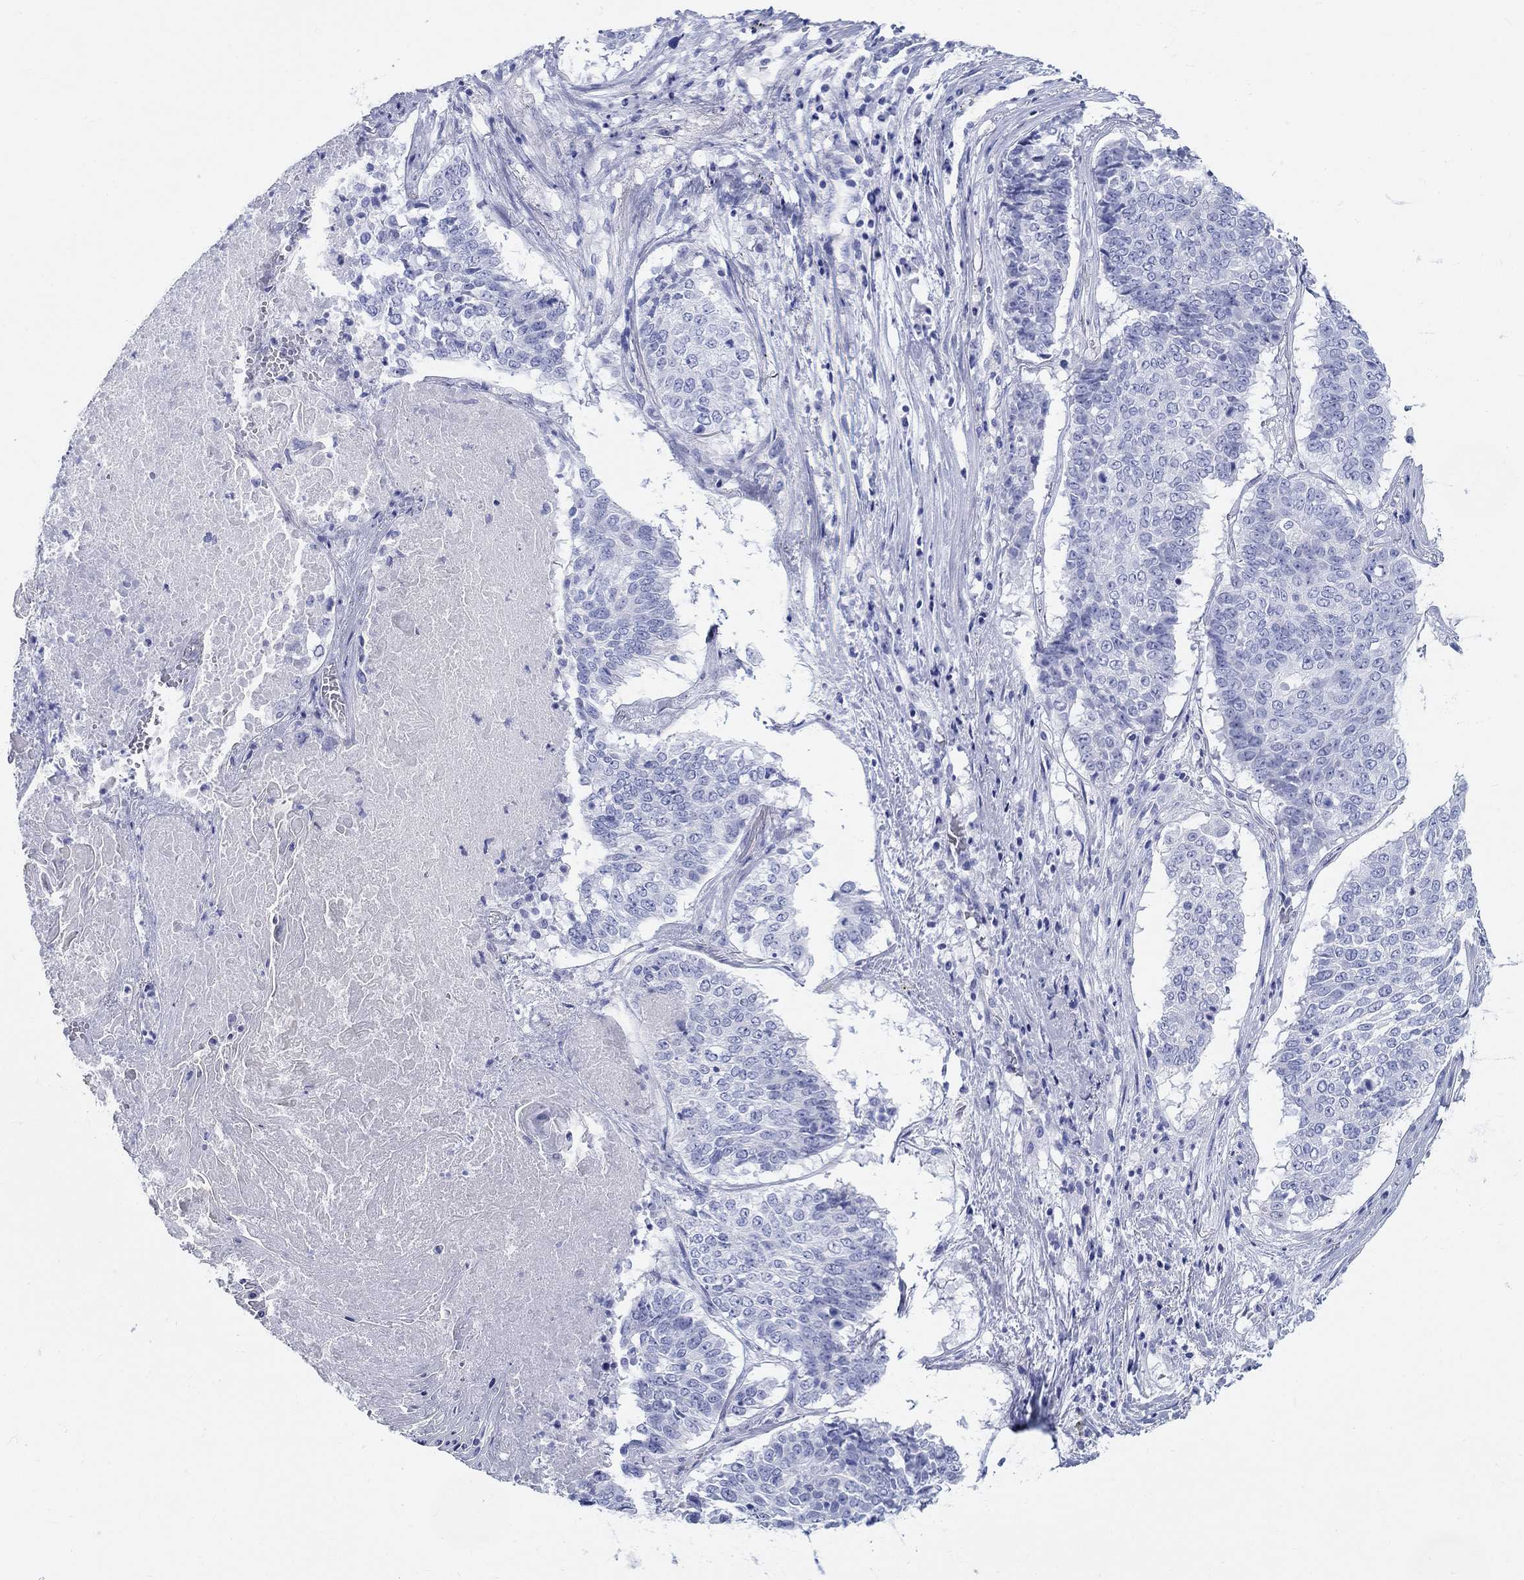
{"staining": {"intensity": "negative", "quantity": "none", "location": "none"}, "tissue": "lung cancer", "cell_type": "Tumor cells", "image_type": "cancer", "snomed": [{"axis": "morphology", "description": "Squamous cell carcinoma, NOS"}, {"axis": "topography", "description": "Lung"}], "caption": "Tumor cells show no significant staining in lung cancer (squamous cell carcinoma).", "gene": "CRYGS", "patient": {"sex": "male", "age": 64}}